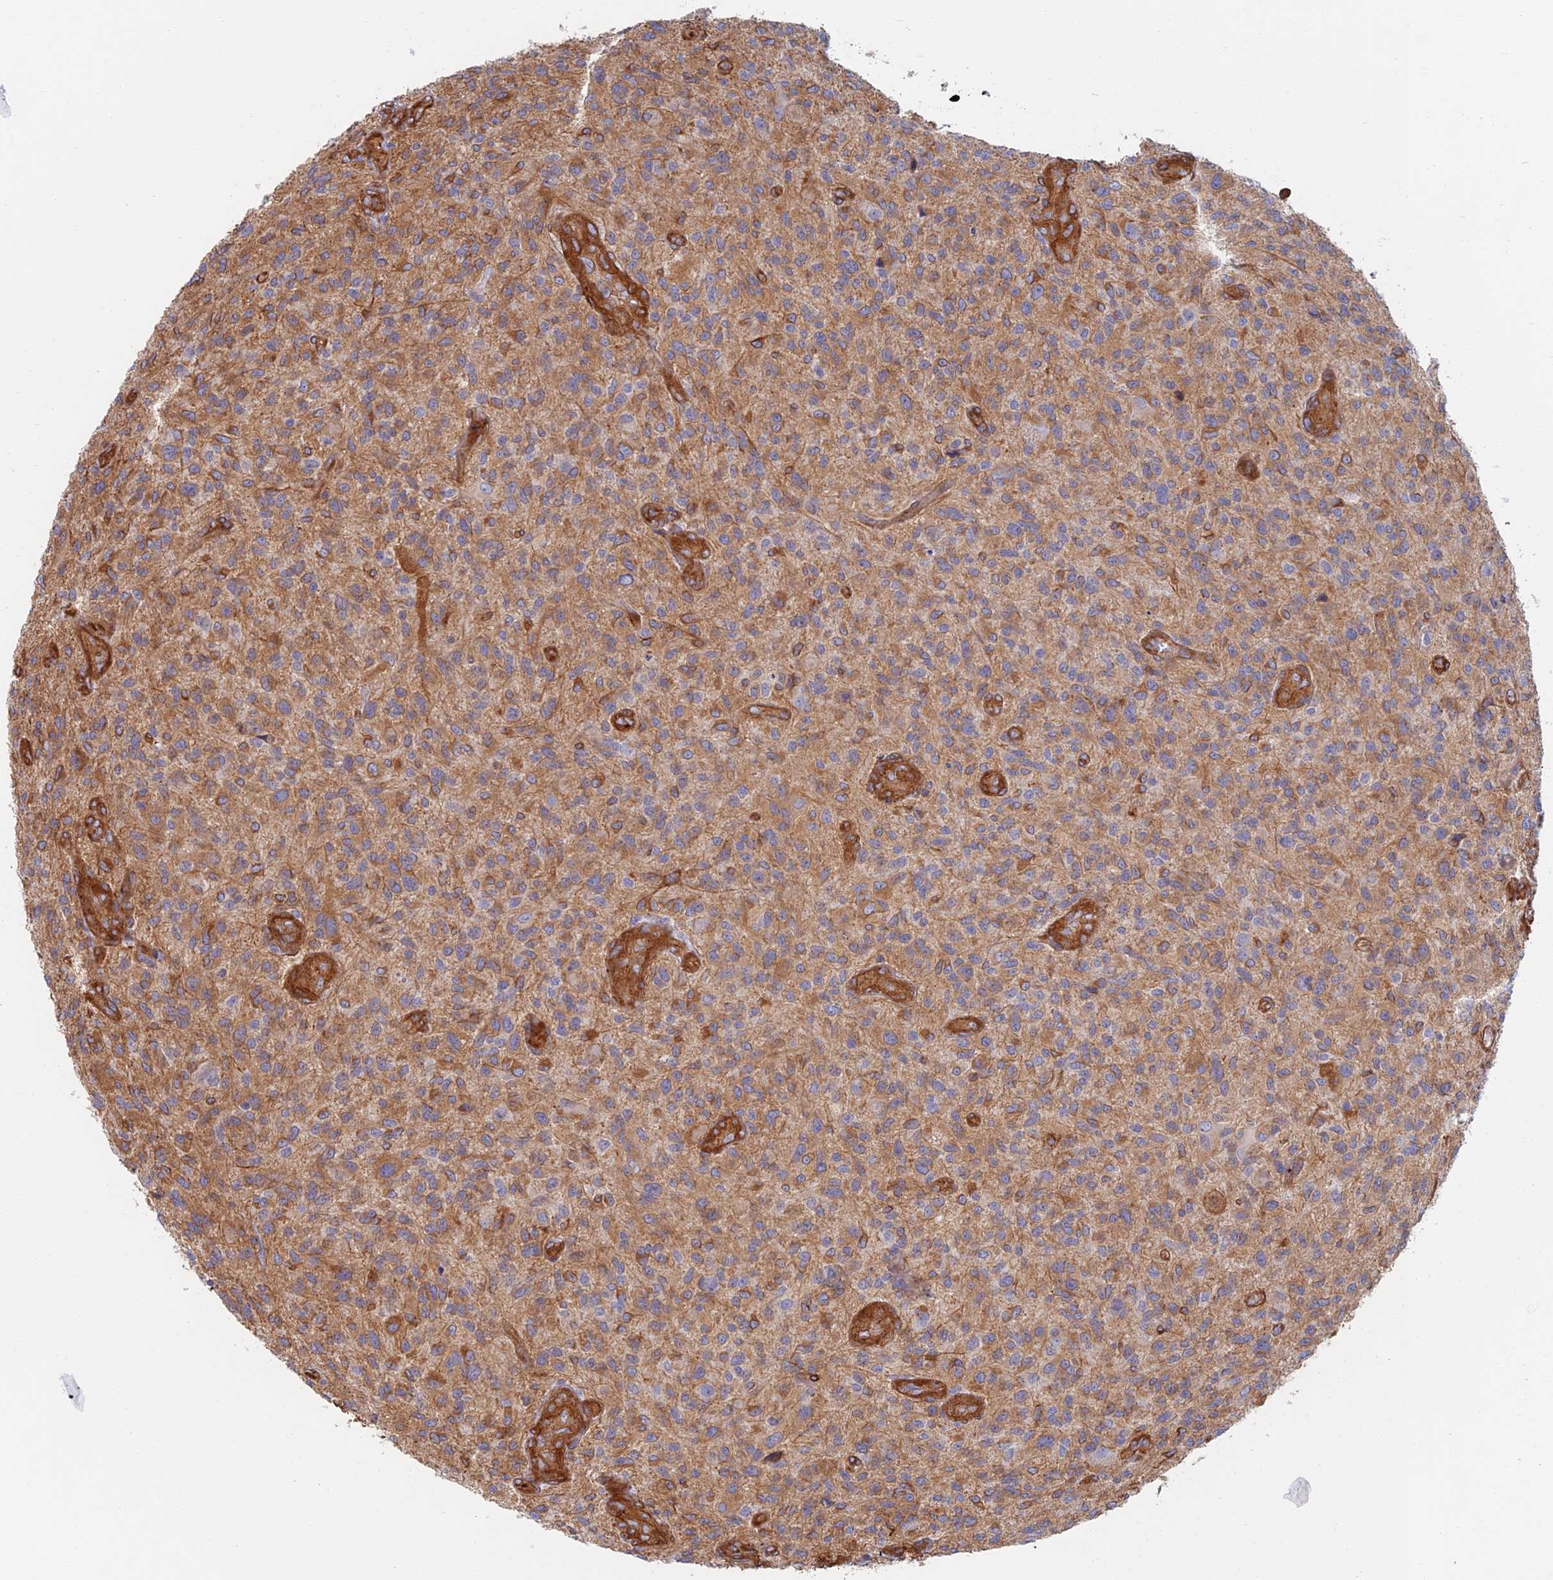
{"staining": {"intensity": "moderate", "quantity": ">75%", "location": "cytoplasmic/membranous"}, "tissue": "glioma", "cell_type": "Tumor cells", "image_type": "cancer", "snomed": [{"axis": "morphology", "description": "Glioma, malignant, High grade"}, {"axis": "topography", "description": "Brain"}], "caption": "Glioma was stained to show a protein in brown. There is medium levels of moderate cytoplasmic/membranous positivity in approximately >75% of tumor cells.", "gene": "PAK4", "patient": {"sex": "male", "age": 47}}